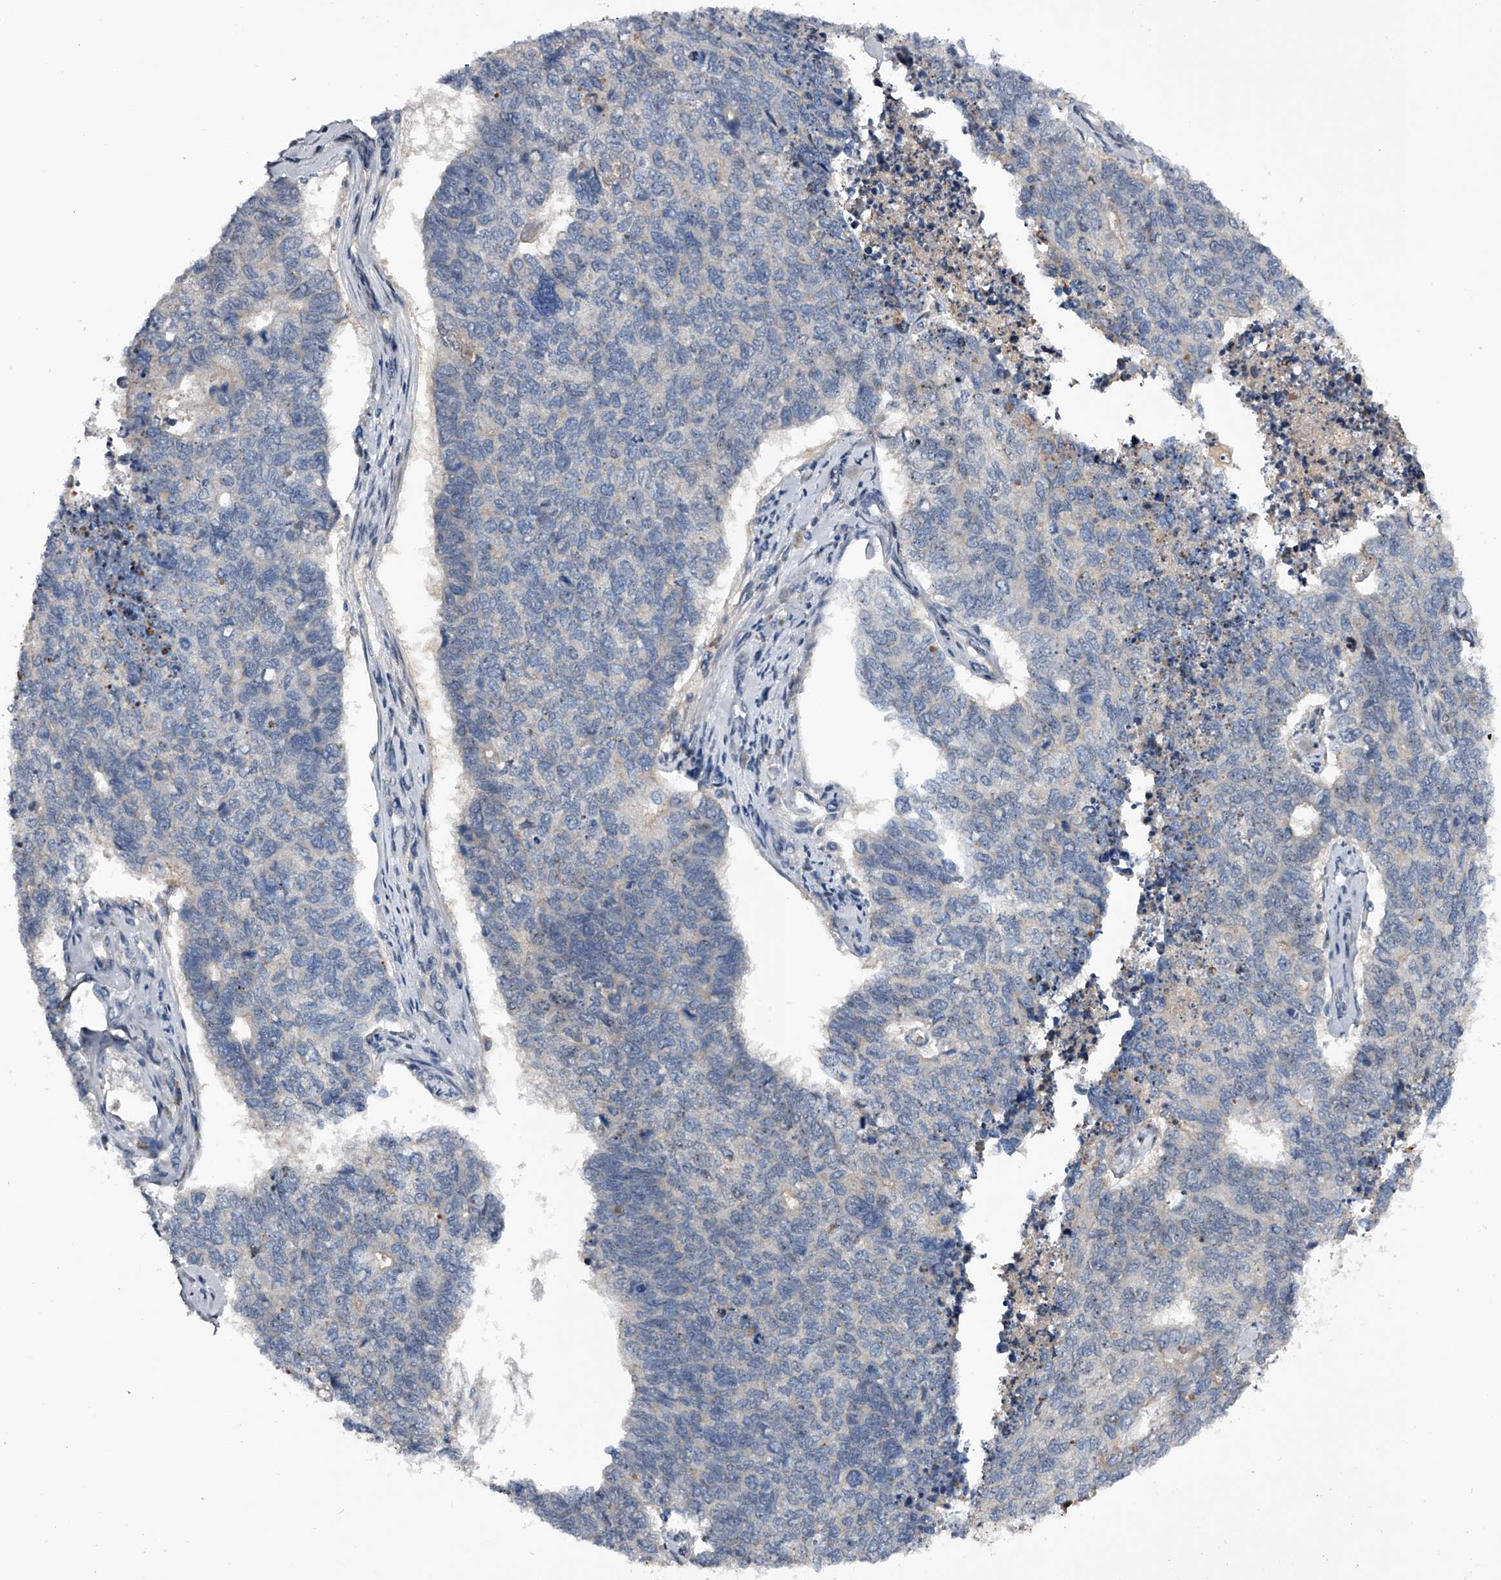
{"staining": {"intensity": "negative", "quantity": "none", "location": "none"}, "tissue": "cervical cancer", "cell_type": "Tumor cells", "image_type": "cancer", "snomed": [{"axis": "morphology", "description": "Squamous cell carcinoma, NOS"}, {"axis": "topography", "description": "Cervix"}], "caption": "Tumor cells show no significant protein positivity in cervical squamous cell carcinoma. (DAB IHC visualized using brightfield microscopy, high magnification).", "gene": "MDN1", "patient": {"sex": "female", "age": 63}}